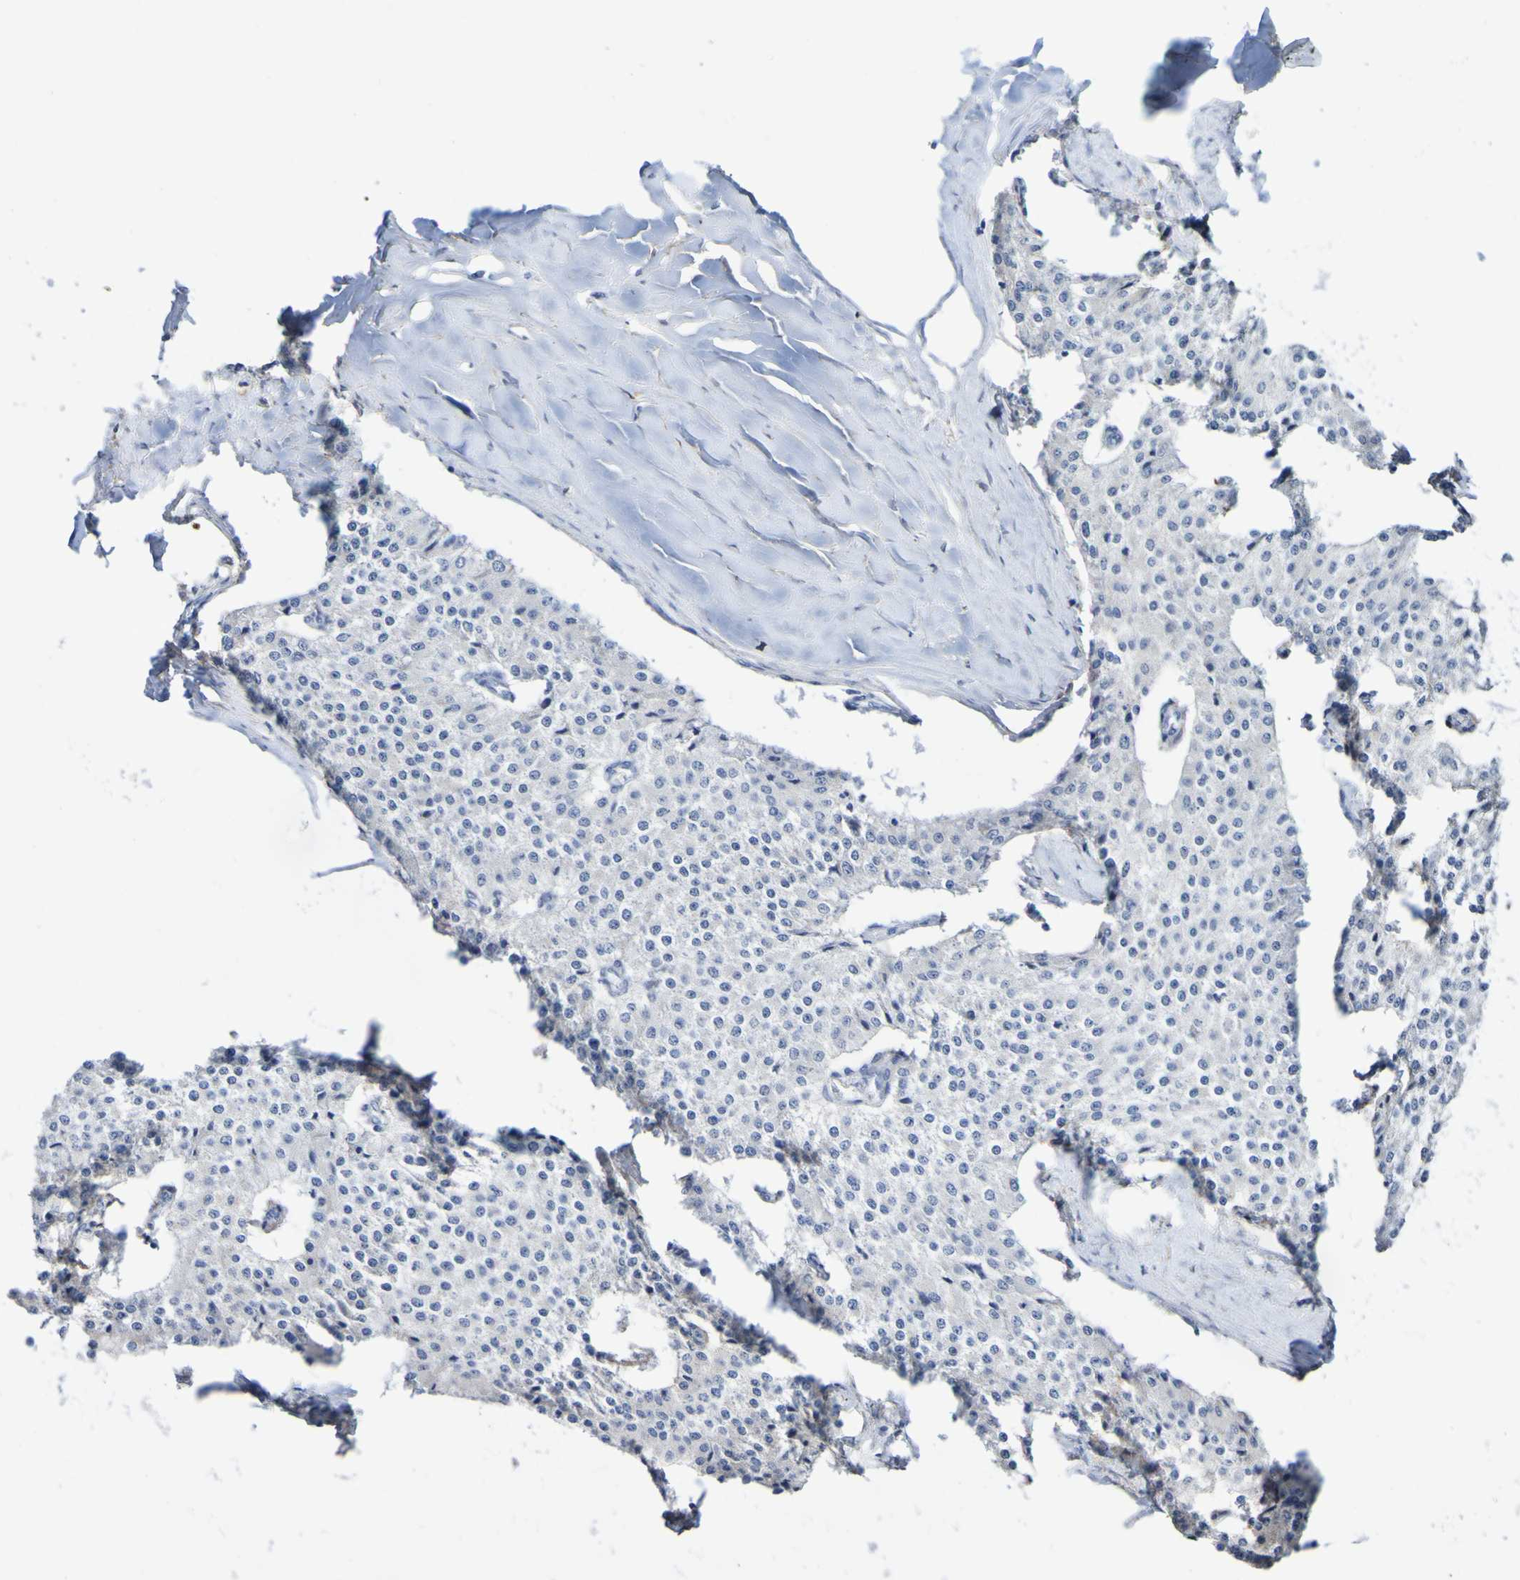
{"staining": {"intensity": "negative", "quantity": "none", "location": "none"}, "tissue": "carcinoid", "cell_type": "Tumor cells", "image_type": "cancer", "snomed": [{"axis": "morphology", "description": "Carcinoid, malignant, NOS"}, {"axis": "topography", "description": "Colon"}], "caption": "Micrograph shows no significant protein expression in tumor cells of carcinoid. Brightfield microscopy of immunohistochemistry (IHC) stained with DAB (3,3'-diaminobenzidine) (brown) and hematoxylin (blue), captured at high magnification.", "gene": "SGCB", "patient": {"sex": "female", "age": 52}}